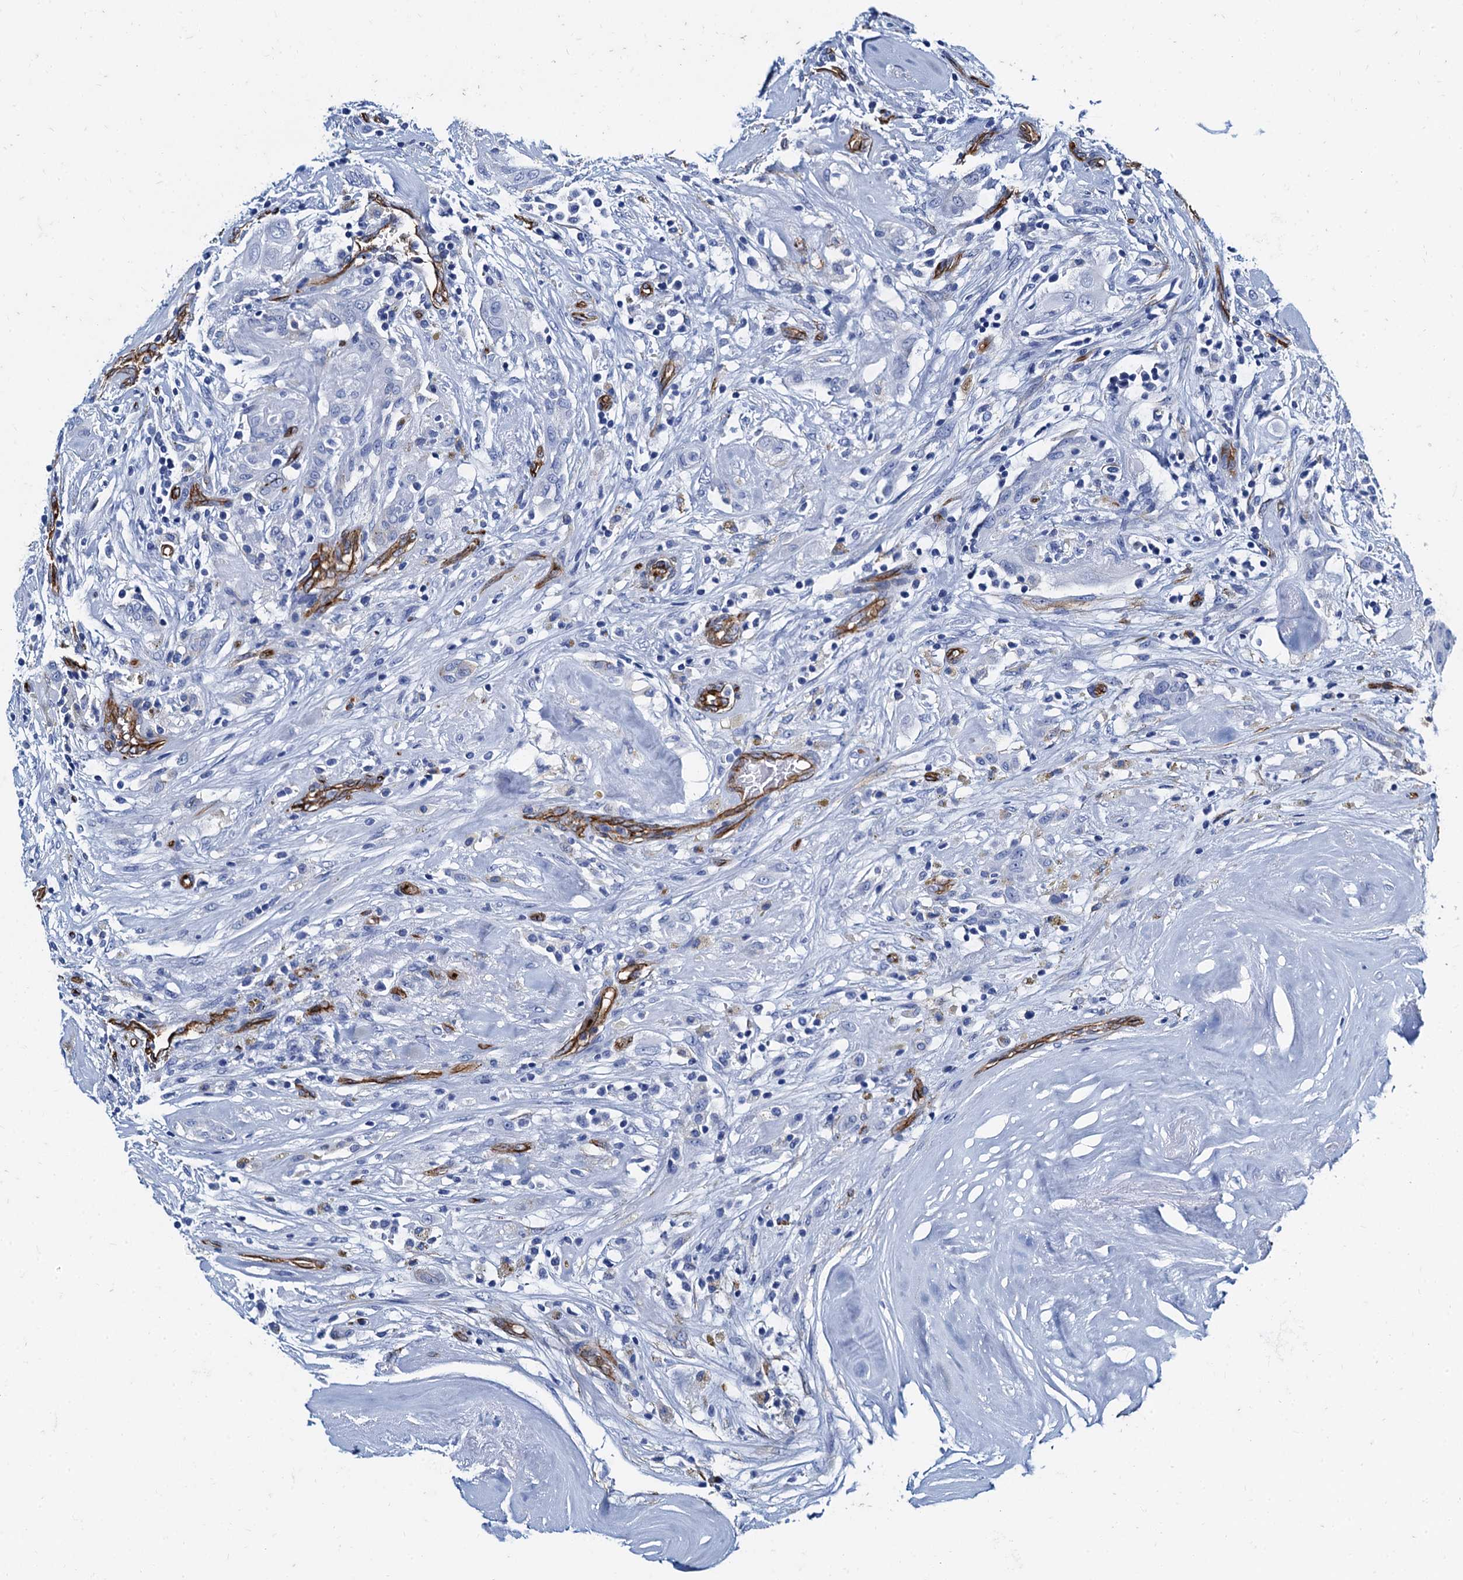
{"staining": {"intensity": "negative", "quantity": "none", "location": "none"}, "tissue": "thyroid cancer", "cell_type": "Tumor cells", "image_type": "cancer", "snomed": [{"axis": "morphology", "description": "Papillary adenocarcinoma, NOS"}, {"axis": "topography", "description": "Thyroid gland"}], "caption": "High magnification brightfield microscopy of thyroid cancer (papillary adenocarcinoma) stained with DAB (3,3'-diaminobenzidine) (brown) and counterstained with hematoxylin (blue): tumor cells show no significant staining. (Brightfield microscopy of DAB (3,3'-diaminobenzidine) IHC at high magnification).", "gene": "CAVIN2", "patient": {"sex": "female", "age": 59}}